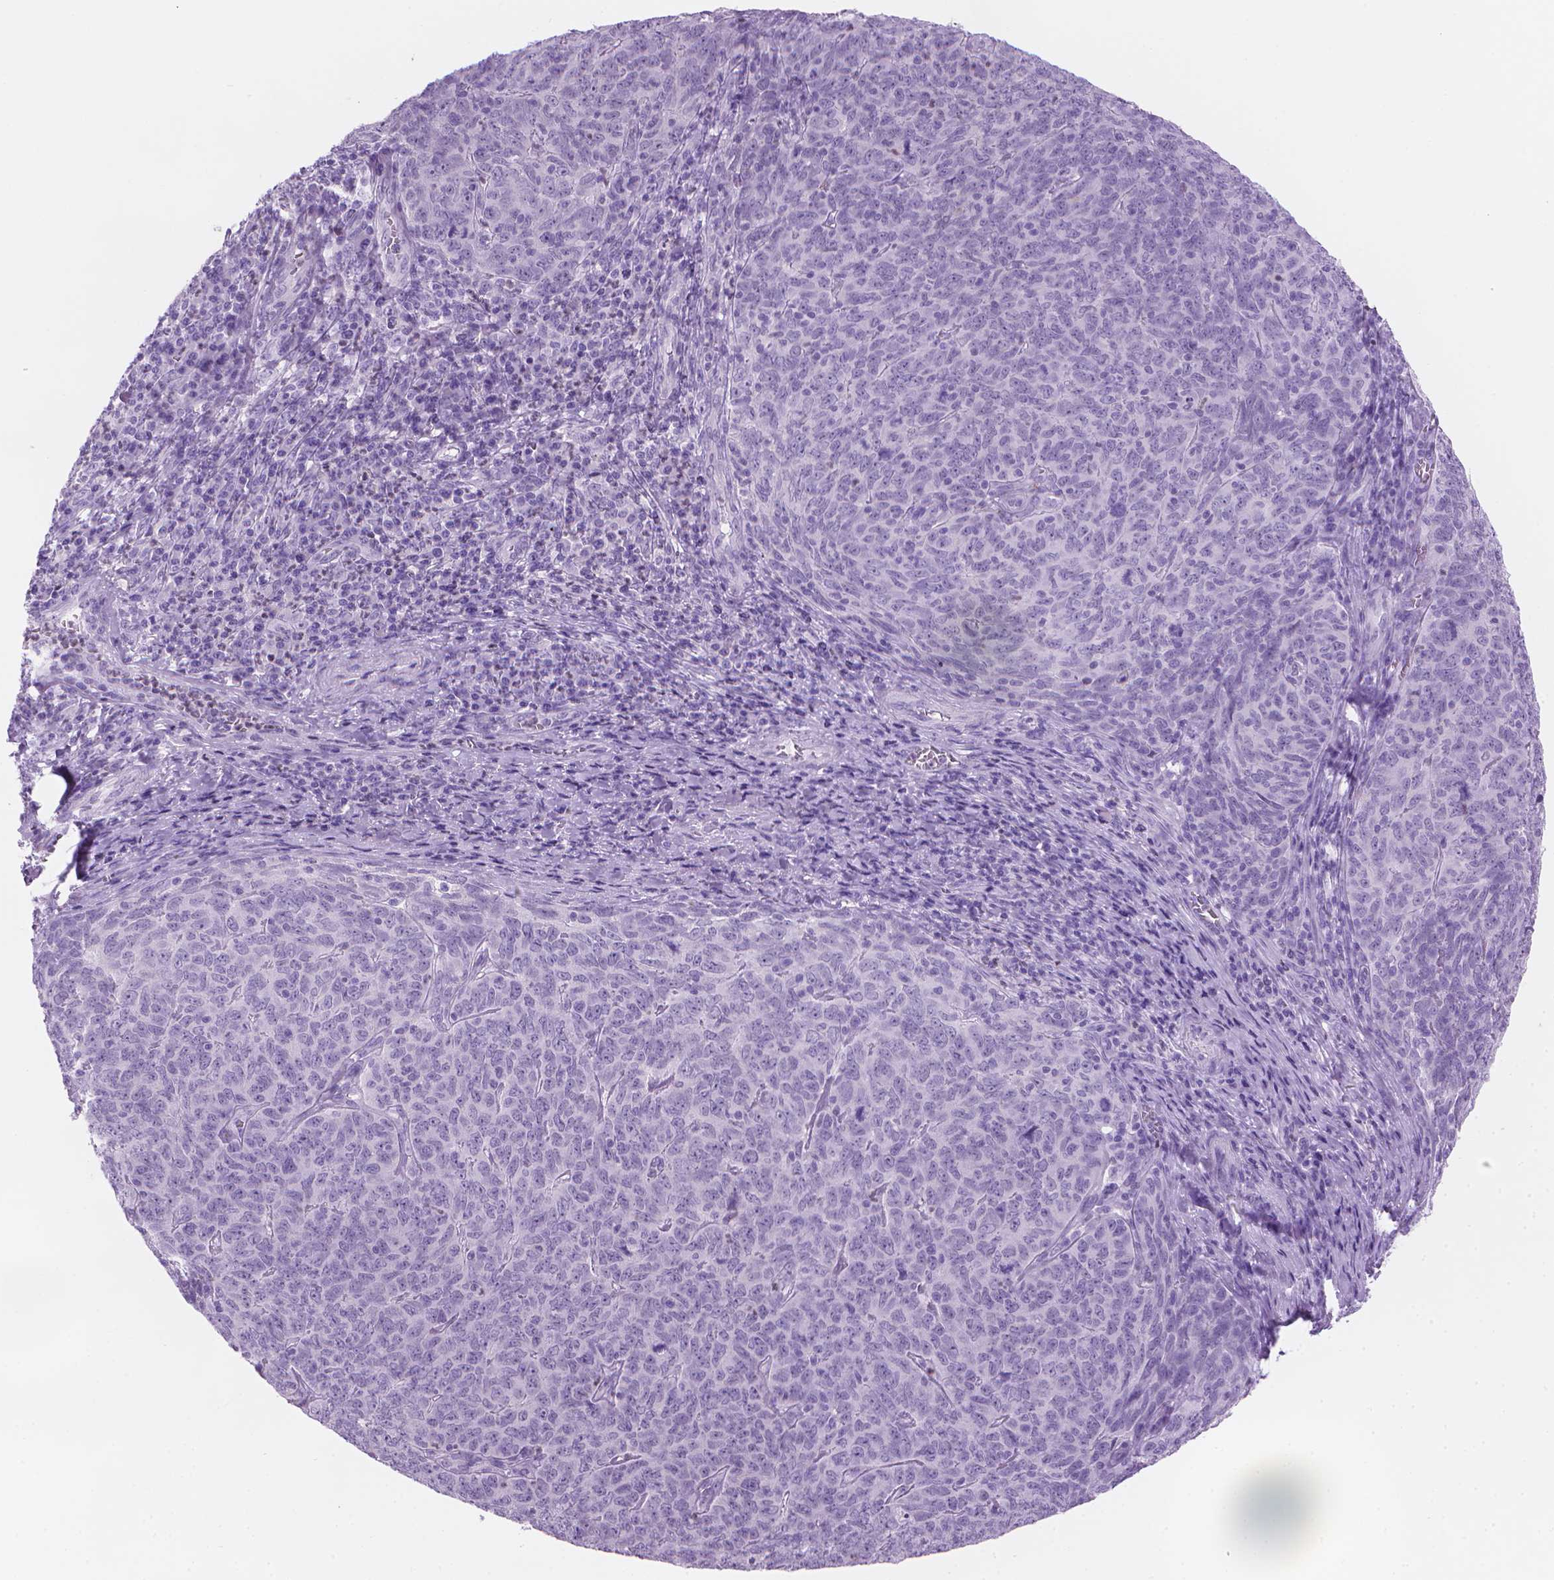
{"staining": {"intensity": "negative", "quantity": "none", "location": "none"}, "tissue": "skin cancer", "cell_type": "Tumor cells", "image_type": "cancer", "snomed": [{"axis": "morphology", "description": "Squamous cell carcinoma, NOS"}, {"axis": "topography", "description": "Skin"}, {"axis": "topography", "description": "Anal"}], "caption": "A high-resolution photomicrograph shows immunohistochemistry (IHC) staining of skin squamous cell carcinoma, which exhibits no significant staining in tumor cells.", "gene": "TTC29", "patient": {"sex": "female", "age": 51}}